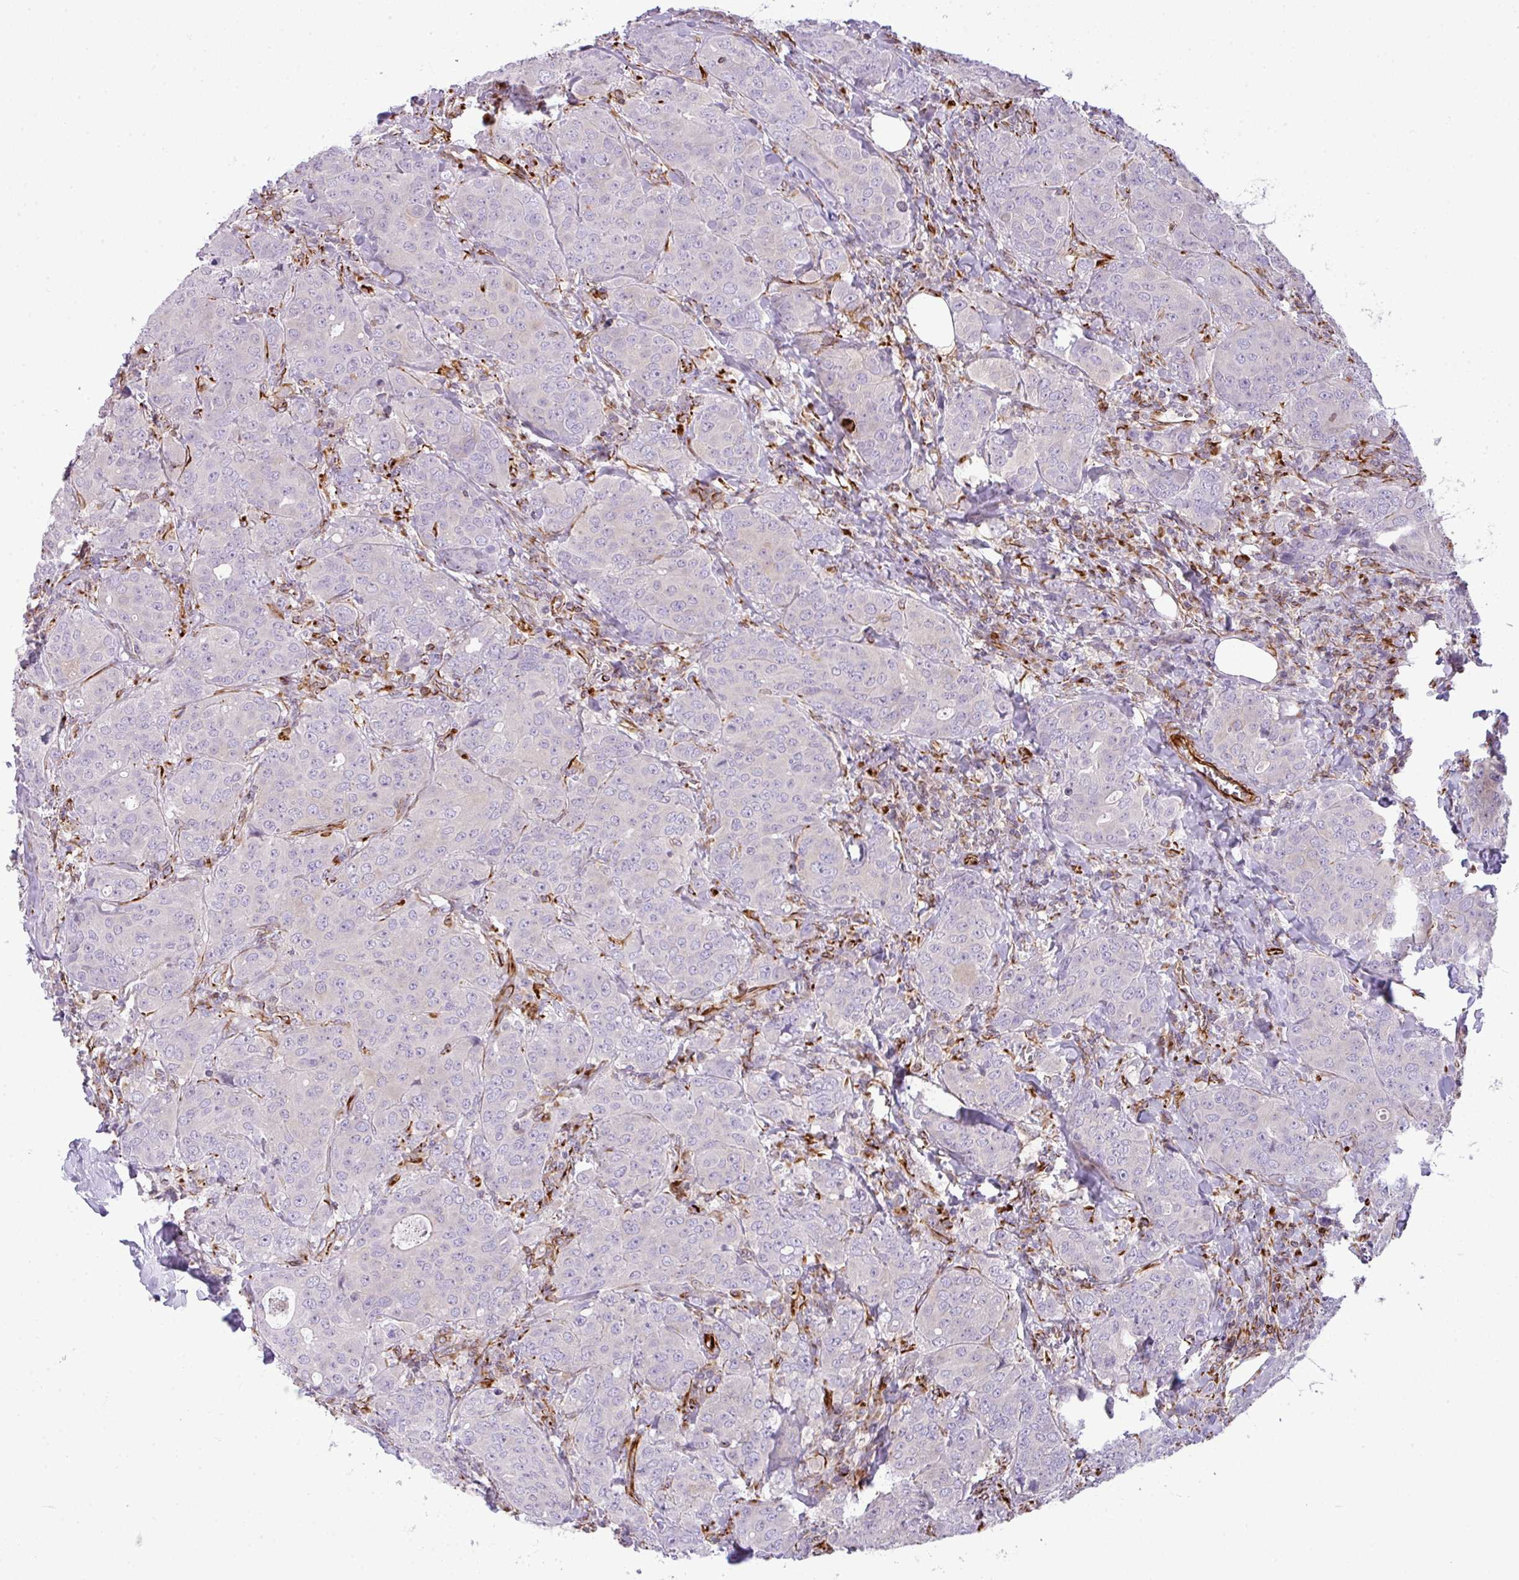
{"staining": {"intensity": "negative", "quantity": "none", "location": "none"}, "tissue": "breast cancer", "cell_type": "Tumor cells", "image_type": "cancer", "snomed": [{"axis": "morphology", "description": "Duct carcinoma"}, {"axis": "topography", "description": "Breast"}], "caption": "This is an IHC photomicrograph of human breast cancer (infiltrating ductal carcinoma). There is no expression in tumor cells.", "gene": "ENSG00000273748", "patient": {"sex": "female", "age": 43}}